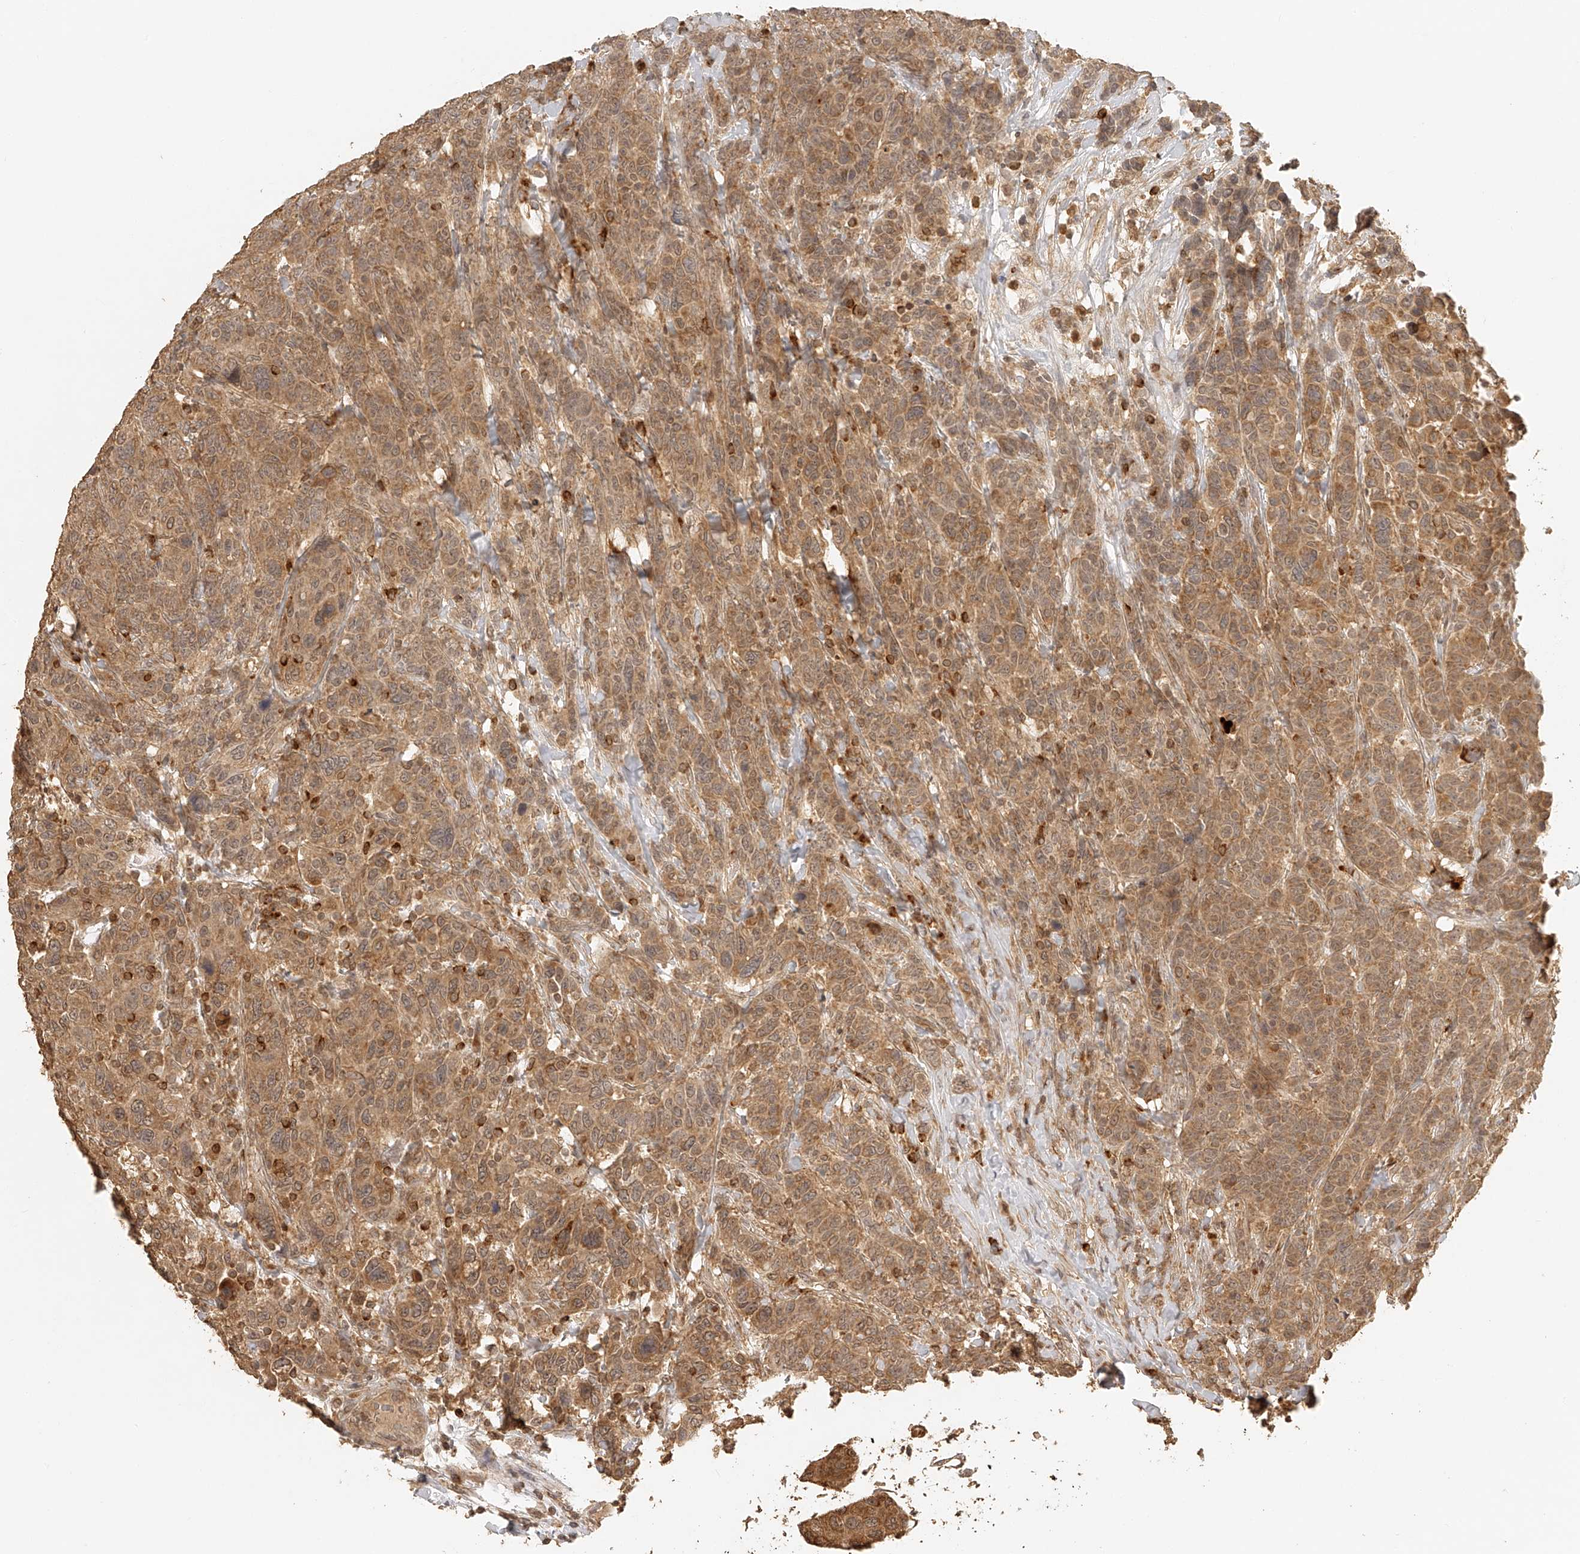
{"staining": {"intensity": "moderate", "quantity": ">75%", "location": "cytoplasmic/membranous"}, "tissue": "breast cancer", "cell_type": "Tumor cells", "image_type": "cancer", "snomed": [{"axis": "morphology", "description": "Duct carcinoma"}, {"axis": "topography", "description": "Breast"}], "caption": "A brown stain labels moderate cytoplasmic/membranous positivity of a protein in breast intraductal carcinoma tumor cells.", "gene": "BCL2L11", "patient": {"sex": "female", "age": 37}}